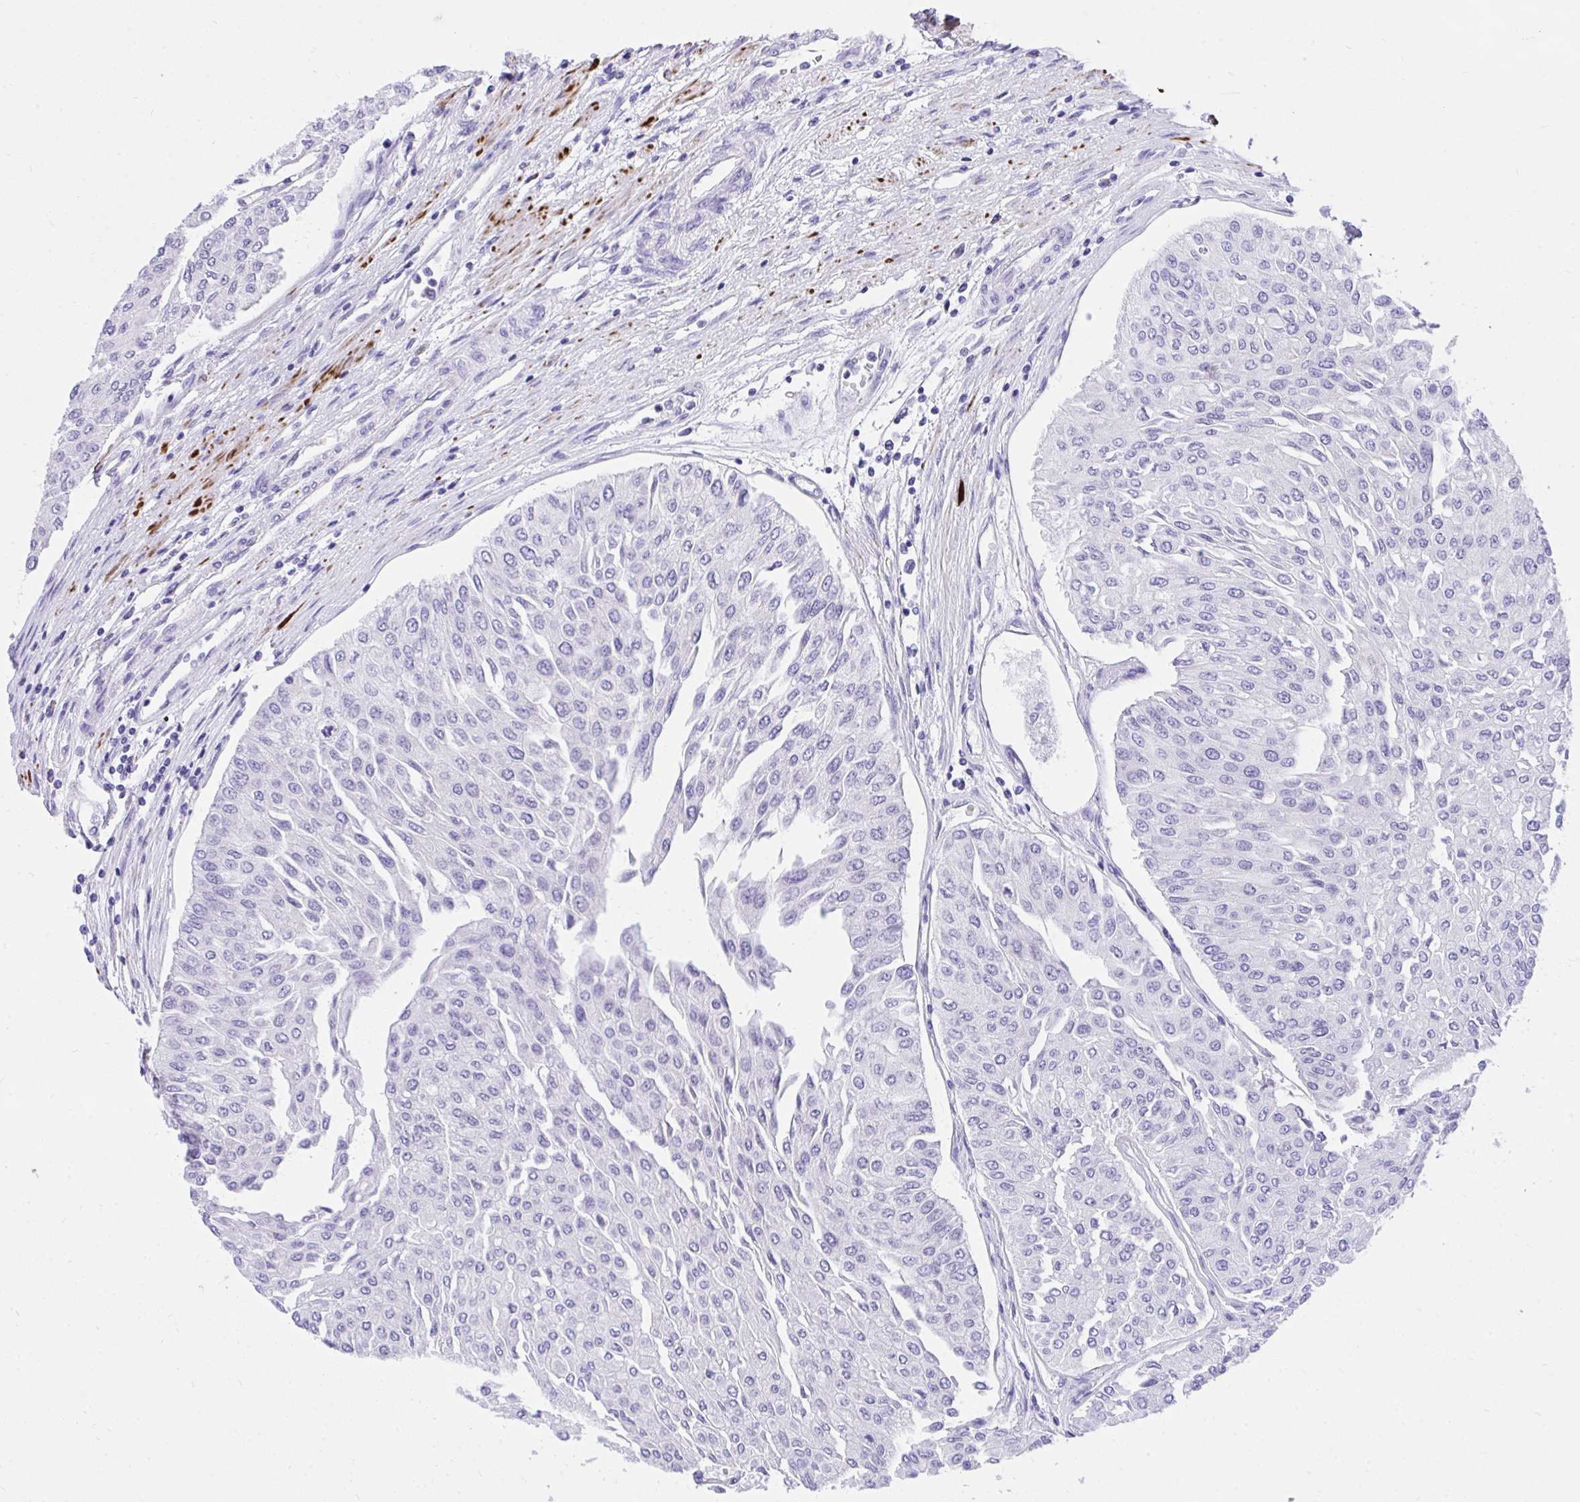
{"staining": {"intensity": "negative", "quantity": "none", "location": "none"}, "tissue": "urothelial cancer", "cell_type": "Tumor cells", "image_type": "cancer", "snomed": [{"axis": "morphology", "description": "Urothelial carcinoma, Low grade"}, {"axis": "topography", "description": "Urinary bladder"}], "caption": "IHC image of neoplastic tissue: human urothelial carcinoma (low-grade) stained with DAB (3,3'-diaminobenzidine) displays no significant protein positivity in tumor cells.", "gene": "KCNN4", "patient": {"sex": "male", "age": 67}}